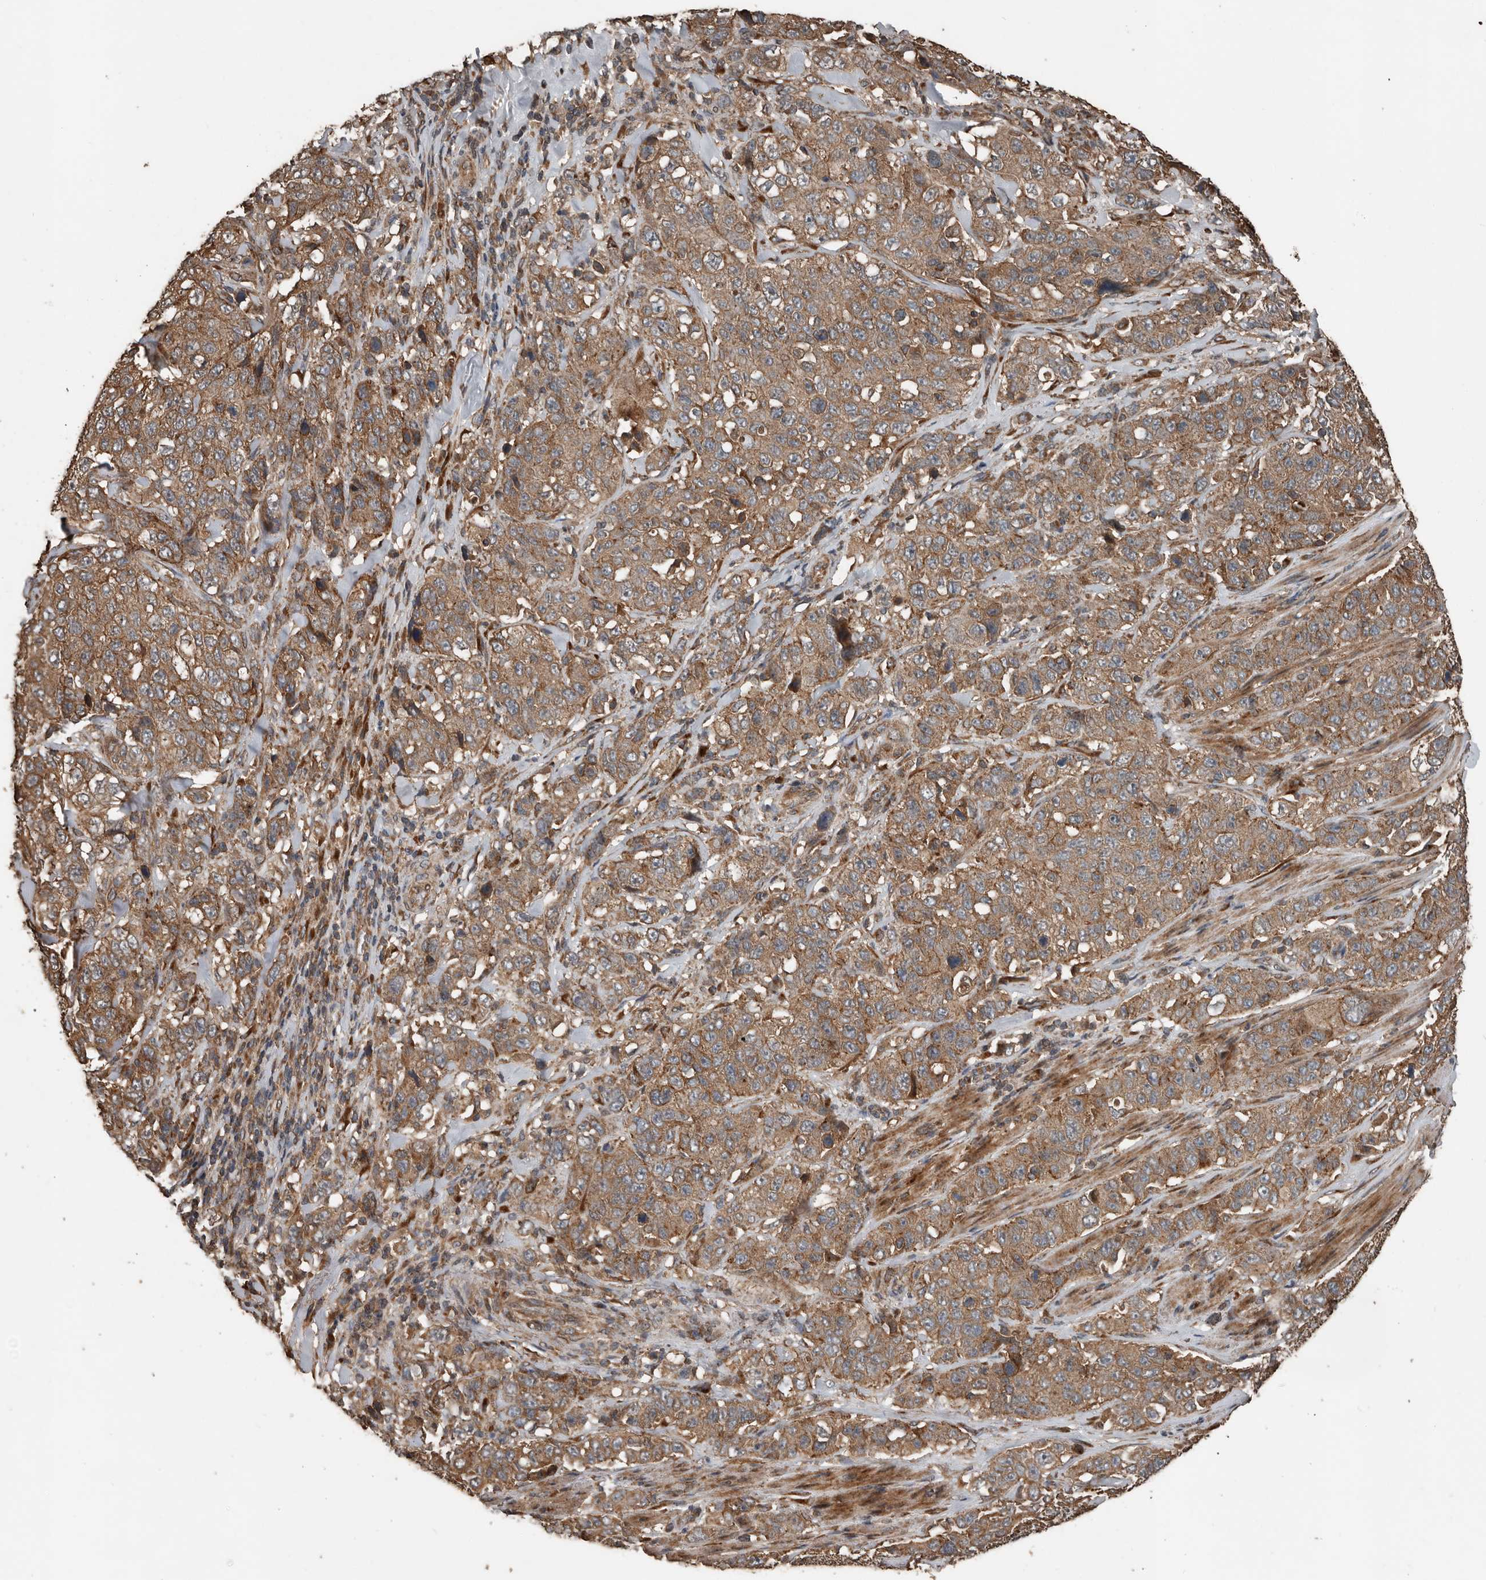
{"staining": {"intensity": "moderate", "quantity": ">75%", "location": "cytoplasmic/membranous"}, "tissue": "stomach cancer", "cell_type": "Tumor cells", "image_type": "cancer", "snomed": [{"axis": "morphology", "description": "Adenocarcinoma, NOS"}, {"axis": "topography", "description": "Stomach"}], "caption": "Immunohistochemistry micrograph of human stomach adenocarcinoma stained for a protein (brown), which demonstrates medium levels of moderate cytoplasmic/membranous expression in about >75% of tumor cells.", "gene": "RNF207", "patient": {"sex": "male", "age": 48}}